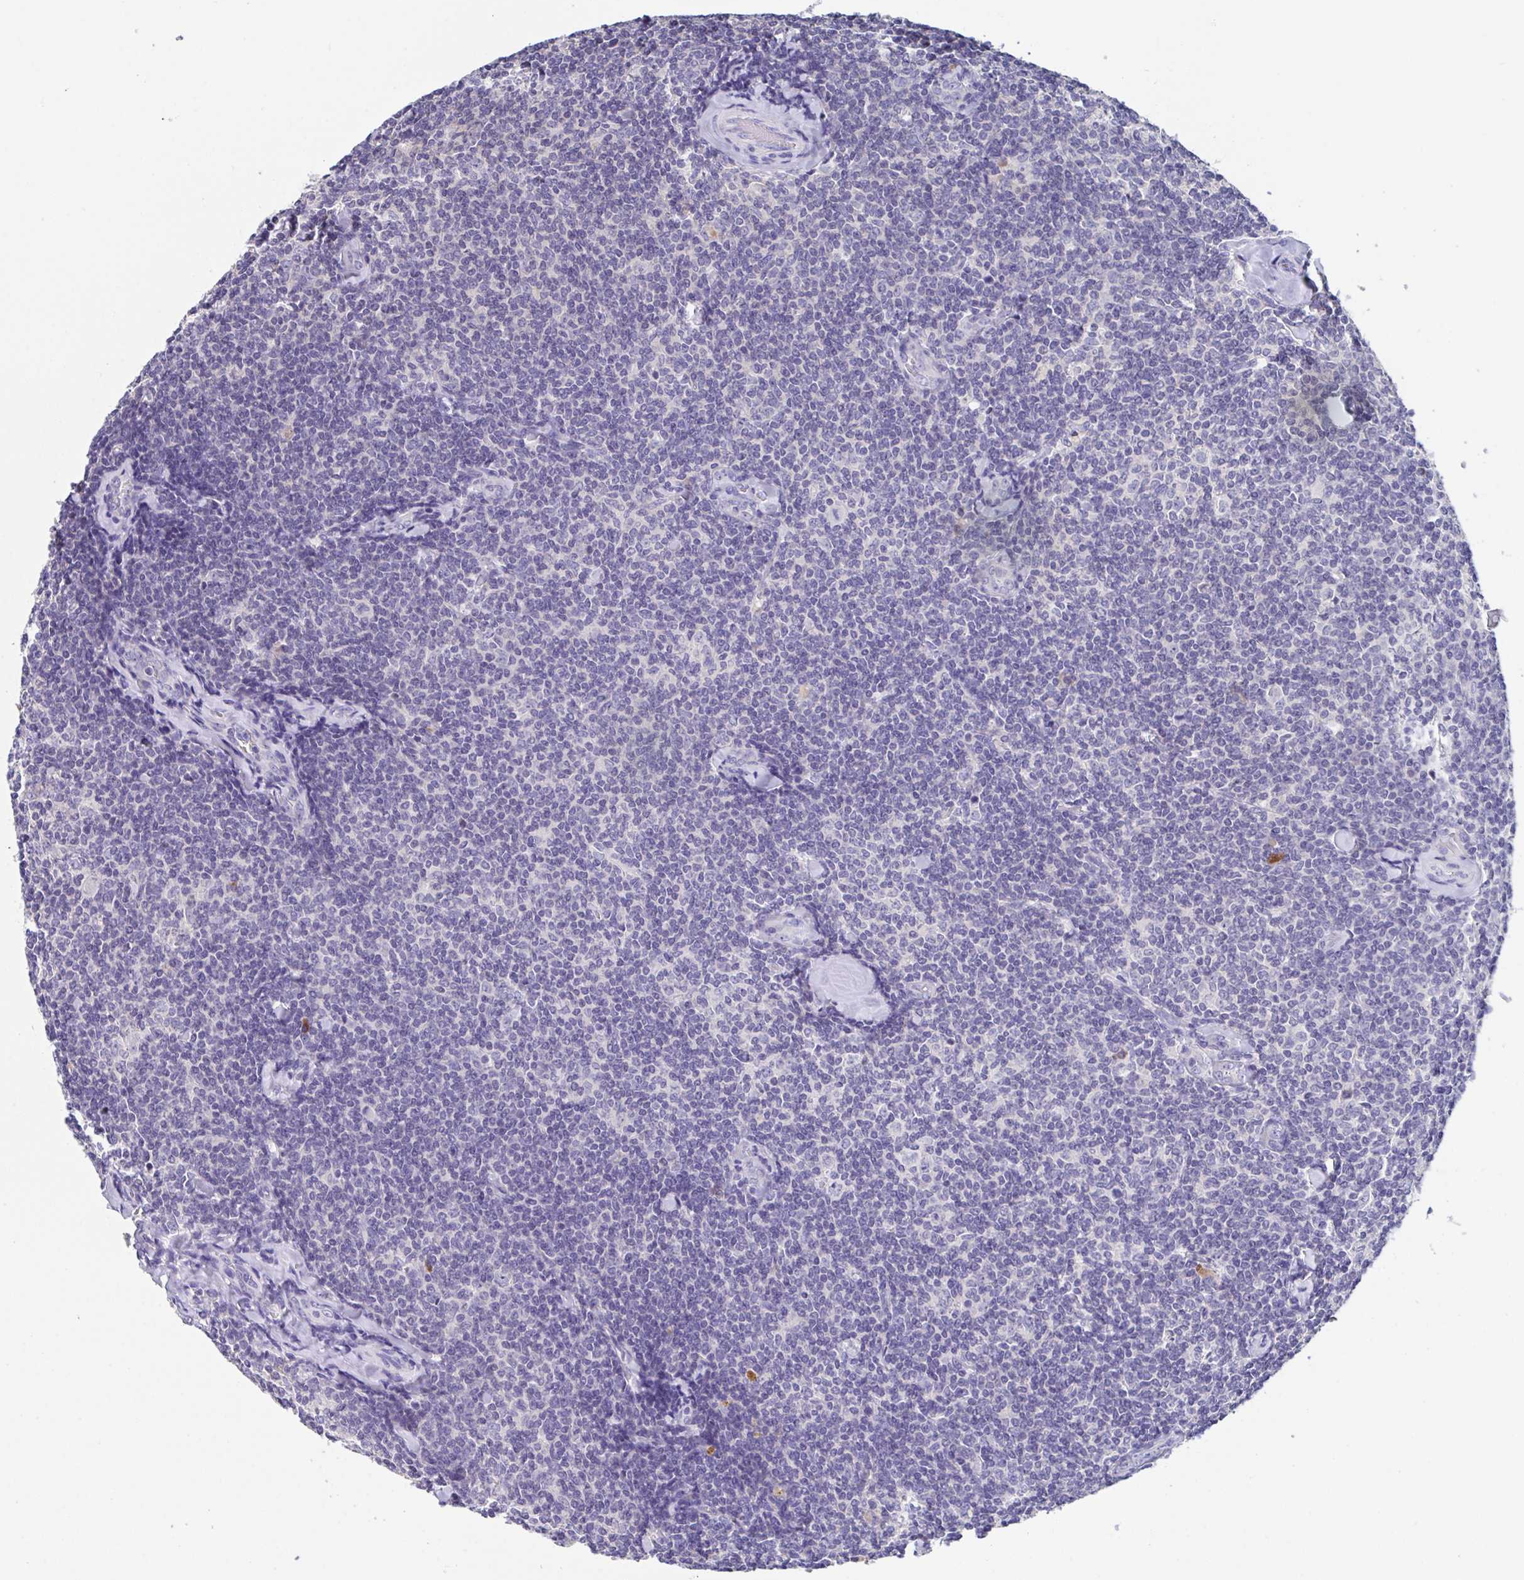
{"staining": {"intensity": "negative", "quantity": "none", "location": "none"}, "tissue": "lymphoma", "cell_type": "Tumor cells", "image_type": "cancer", "snomed": [{"axis": "morphology", "description": "Malignant lymphoma, non-Hodgkin's type, Low grade"}, {"axis": "topography", "description": "Lymph node"}], "caption": "Human low-grade malignant lymphoma, non-Hodgkin's type stained for a protein using immunohistochemistry displays no expression in tumor cells.", "gene": "LRRC58", "patient": {"sex": "female", "age": 56}}